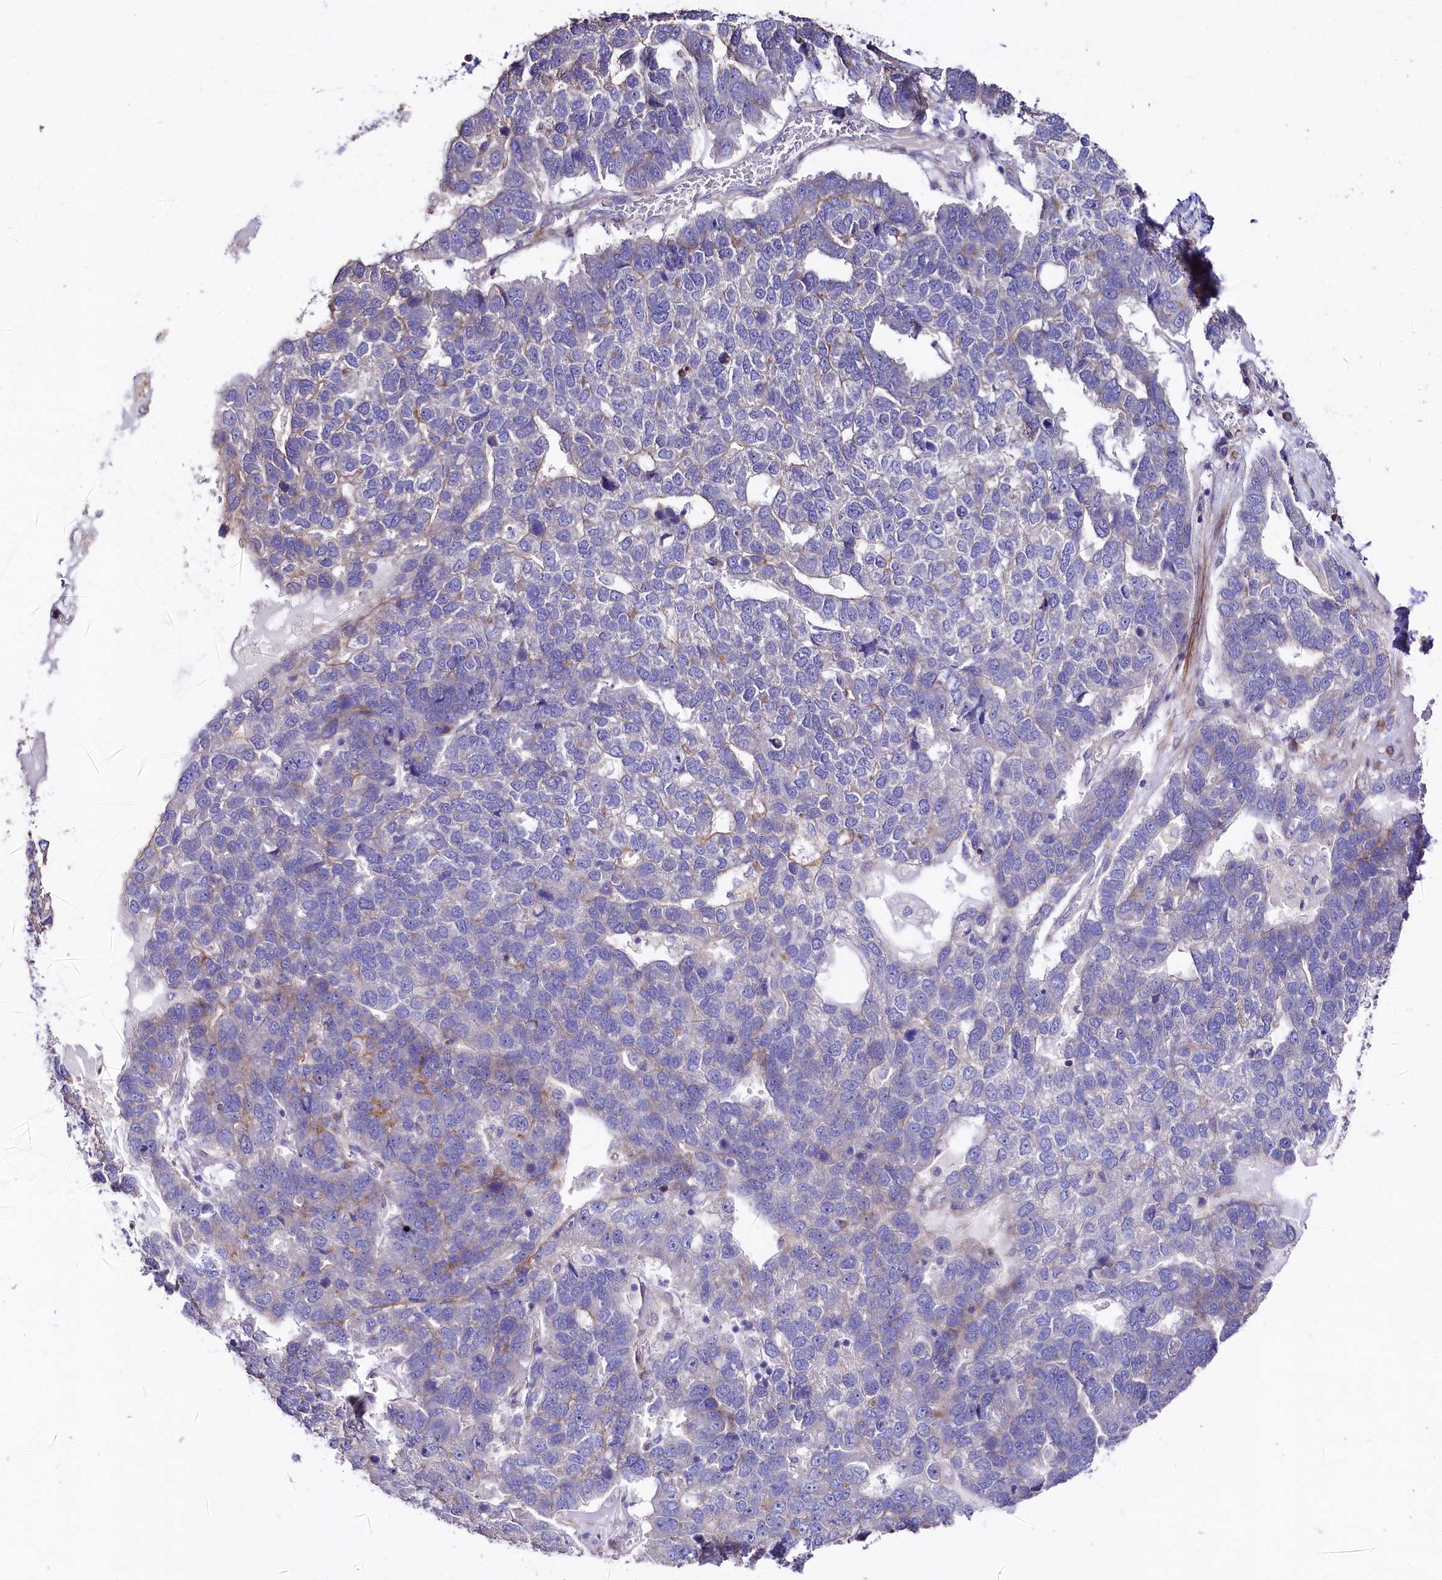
{"staining": {"intensity": "weak", "quantity": "<25%", "location": "cytoplasmic/membranous"}, "tissue": "pancreatic cancer", "cell_type": "Tumor cells", "image_type": "cancer", "snomed": [{"axis": "morphology", "description": "Adenocarcinoma, NOS"}, {"axis": "topography", "description": "Pancreas"}], "caption": "The immunohistochemistry (IHC) micrograph has no significant expression in tumor cells of pancreatic adenocarcinoma tissue.", "gene": "WNT8A", "patient": {"sex": "female", "age": 61}}